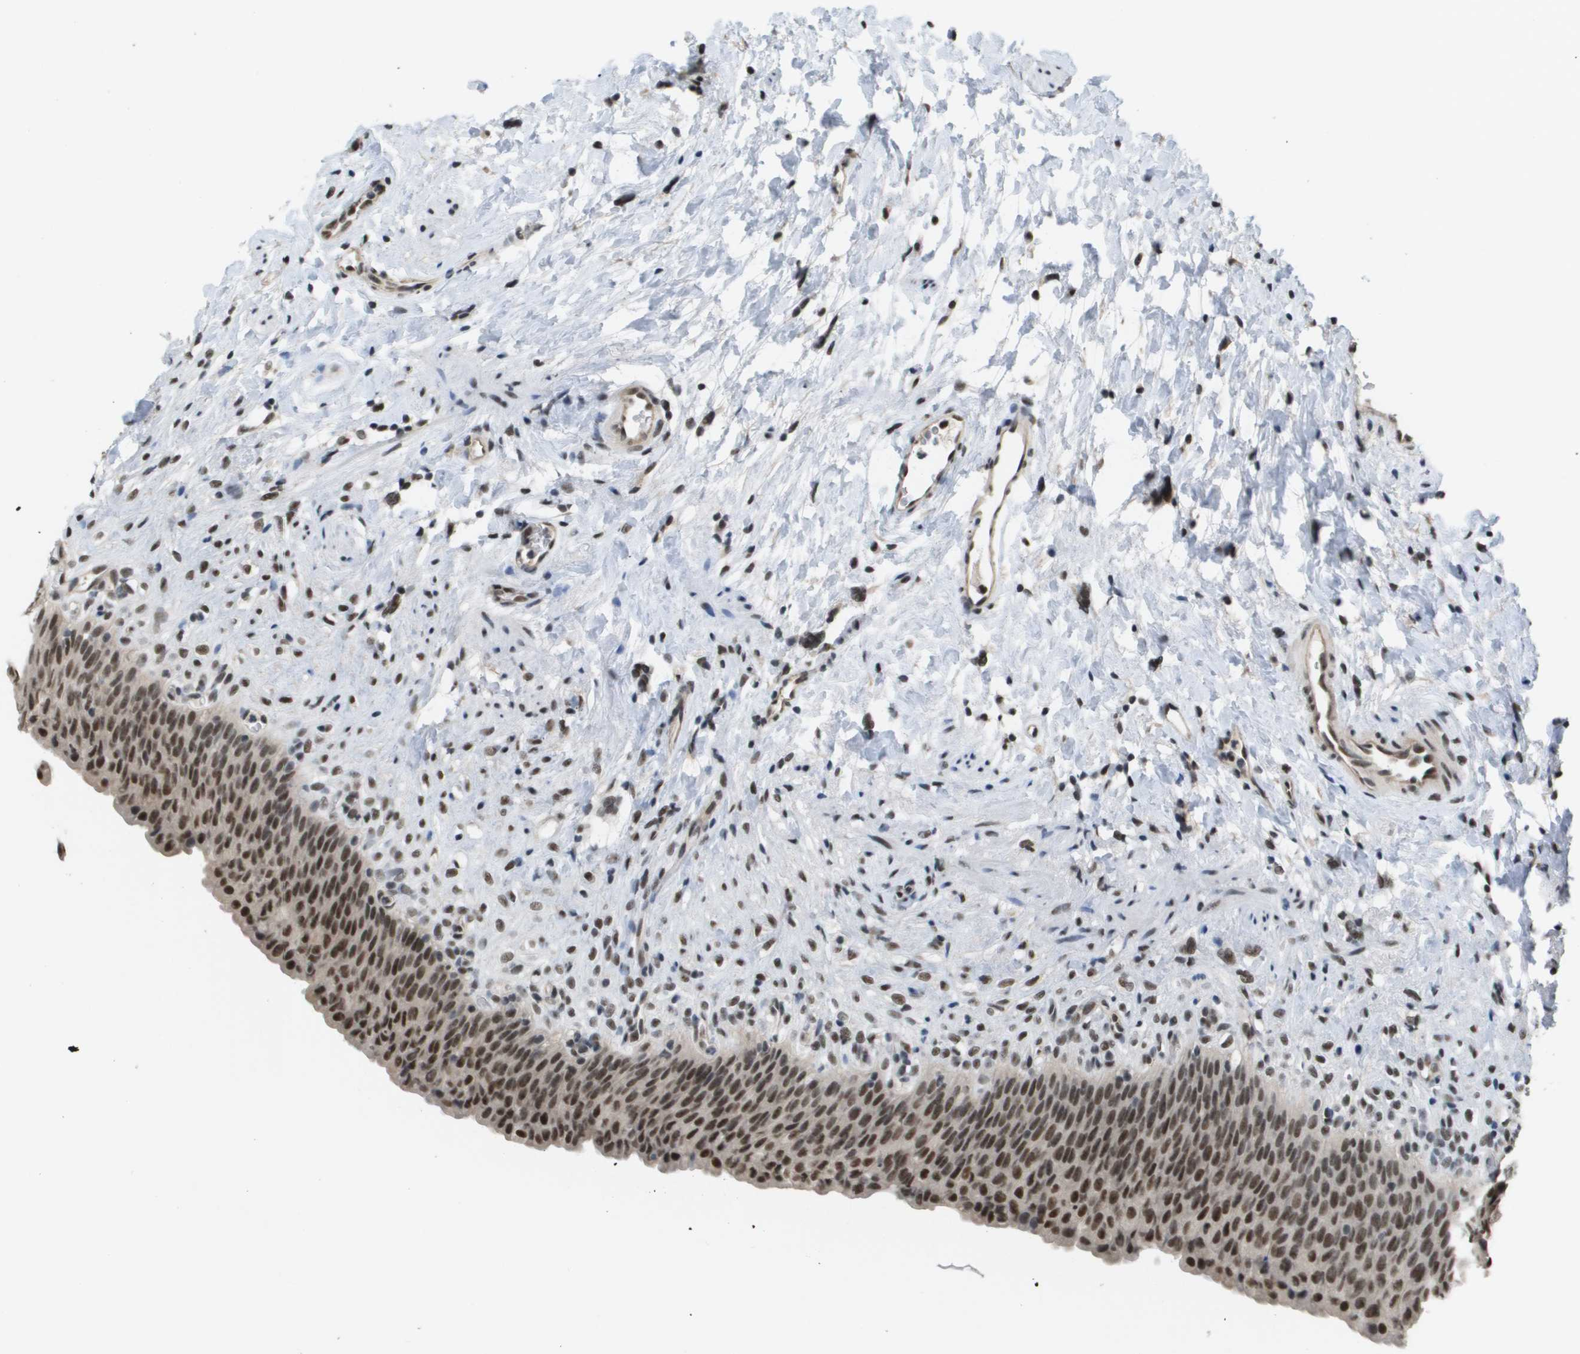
{"staining": {"intensity": "moderate", "quantity": ">75%", "location": "nuclear"}, "tissue": "urinary bladder", "cell_type": "Urothelial cells", "image_type": "normal", "snomed": [{"axis": "morphology", "description": "Normal tissue, NOS"}, {"axis": "topography", "description": "Urinary bladder"}], "caption": "The image shows immunohistochemical staining of unremarkable urinary bladder. There is moderate nuclear staining is seen in approximately >75% of urothelial cells.", "gene": "ISY1", "patient": {"sex": "female", "age": 79}}